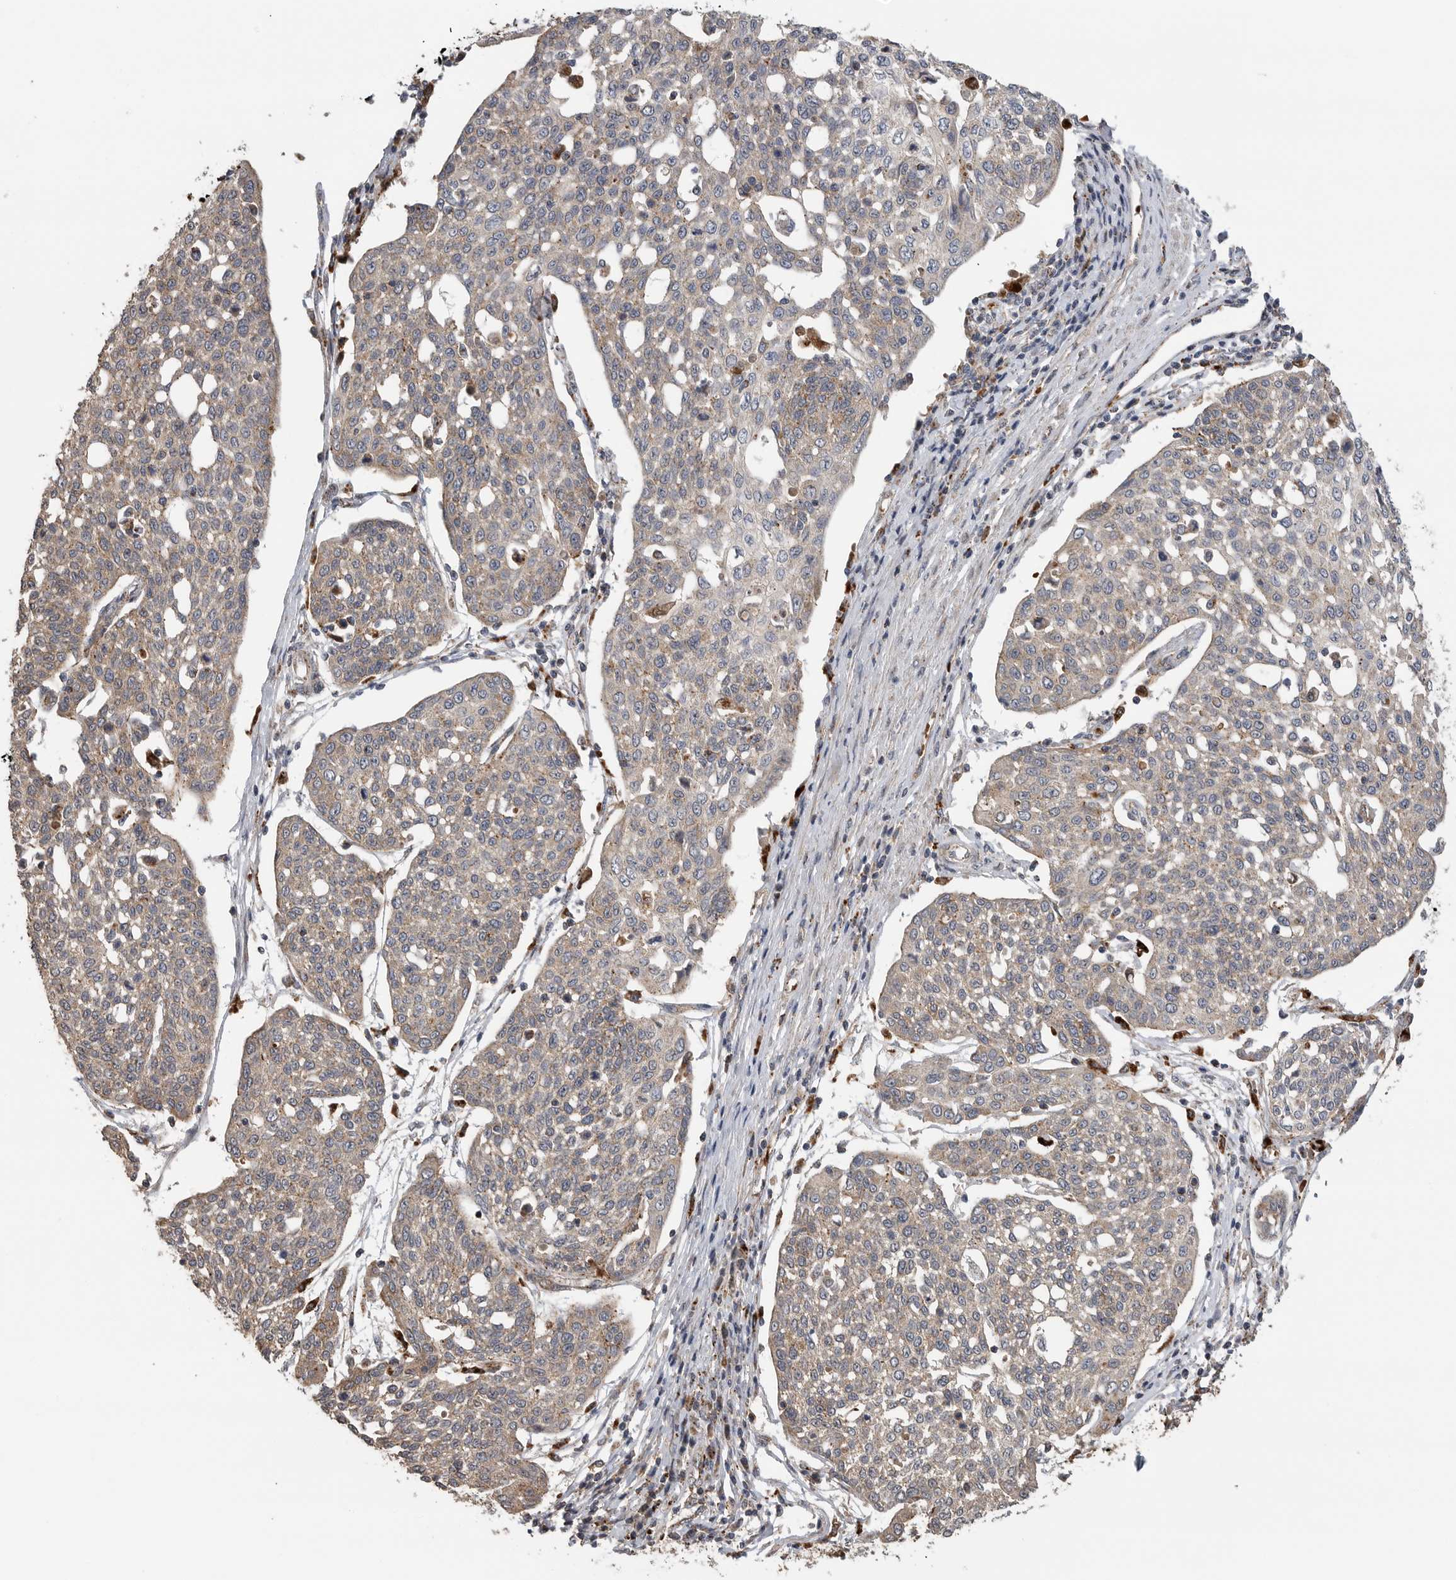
{"staining": {"intensity": "weak", "quantity": ">75%", "location": "cytoplasmic/membranous"}, "tissue": "cervical cancer", "cell_type": "Tumor cells", "image_type": "cancer", "snomed": [{"axis": "morphology", "description": "Squamous cell carcinoma, NOS"}, {"axis": "topography", "description": "Cervix"}], "caption": "Immunohistochemical staining of cervical cancer exhibits low levels of weak cytoplasmic/membranous staining in about >75% of tumor cells. The staining was performed using DAB (3,3'-diaminobenzidine), with brown indicating positive protein expression. Nuclei are stained blue with hematoxylin.", "gene": "GALNS", "patient": {"sex": "female", "age": 34}}